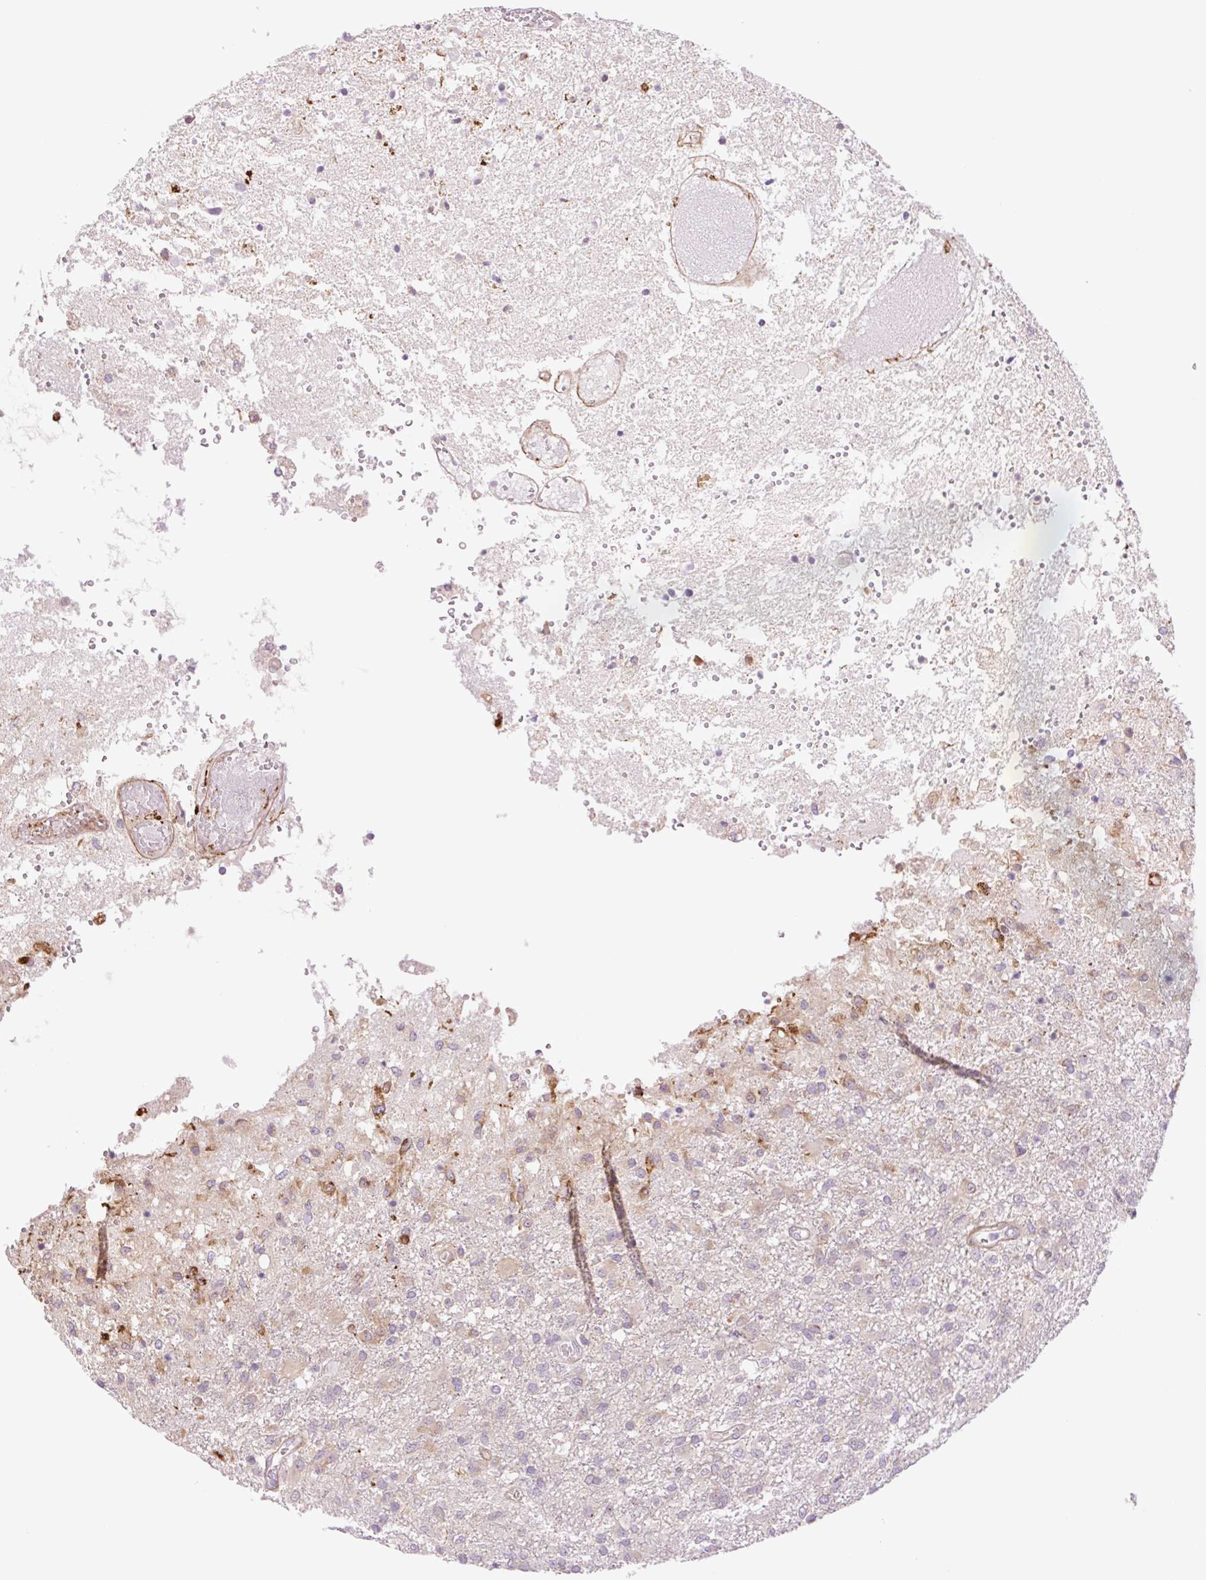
{"staining": {"intensity": "negative", "quantity": "none", "location": "none"}, "tissue": "glioma", "cell_type": "Tumor cells", "image_type": "cancer", "snomed": [{"axis": "morphology", "description": "Glioma, malignant, High grade"}, {"axis": "topography", "description": "Brain"}], "caption": "A micrograph of human glioma is negative for staining in tumor cells.", "gene": "COL5A1", "patient": {"sex": "female", "age": 74}}